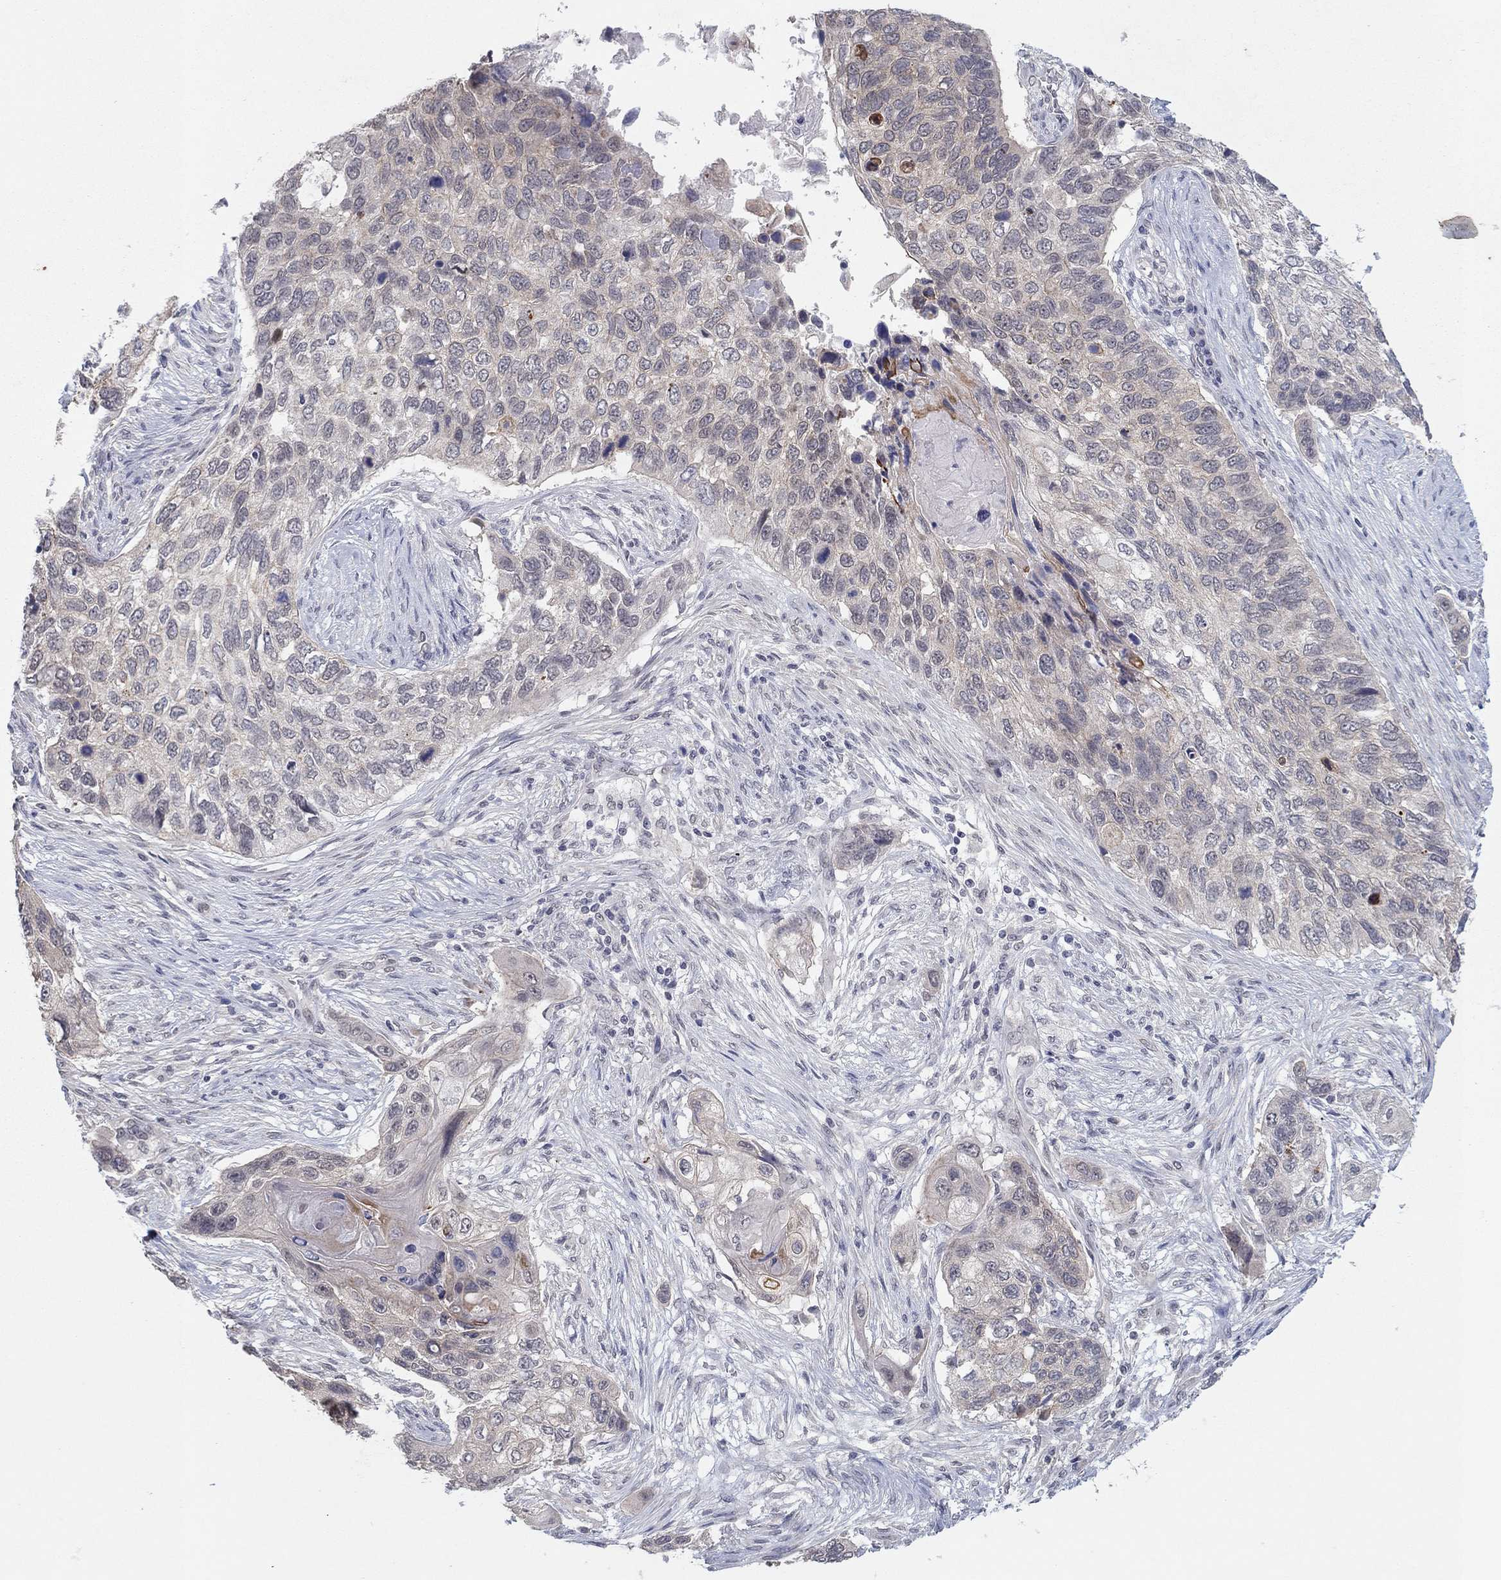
{"staining": {"intensity": "moderate", "quantity": "<25%", "location": "cytoplasmic/membranous"}, "tissue": "lung cancer", "cell_type": "Tumor cells", "image_type": "cancer", "snomed": [{"axis": "morphology", "description": "Normal tissue, NOS"}, {"axis": "morphology", "description": "Squamous cell carcinoma, NOS"}, {"axis": "topography", "description": "Bronchus"}, {"axis": "topography", "description": "Lung"}], "caption": "A high-resolution histopathology image shows IHC staining of lung squamous cell carcinoma, which reveals moderate cytoplasmic/membranous staining in about <25% of tumor cells. The protein is shown in brown color, while the nuclei are stained blue.", "gene": "SLC22A2", "patient": {"sex": "male", "age": 69}}